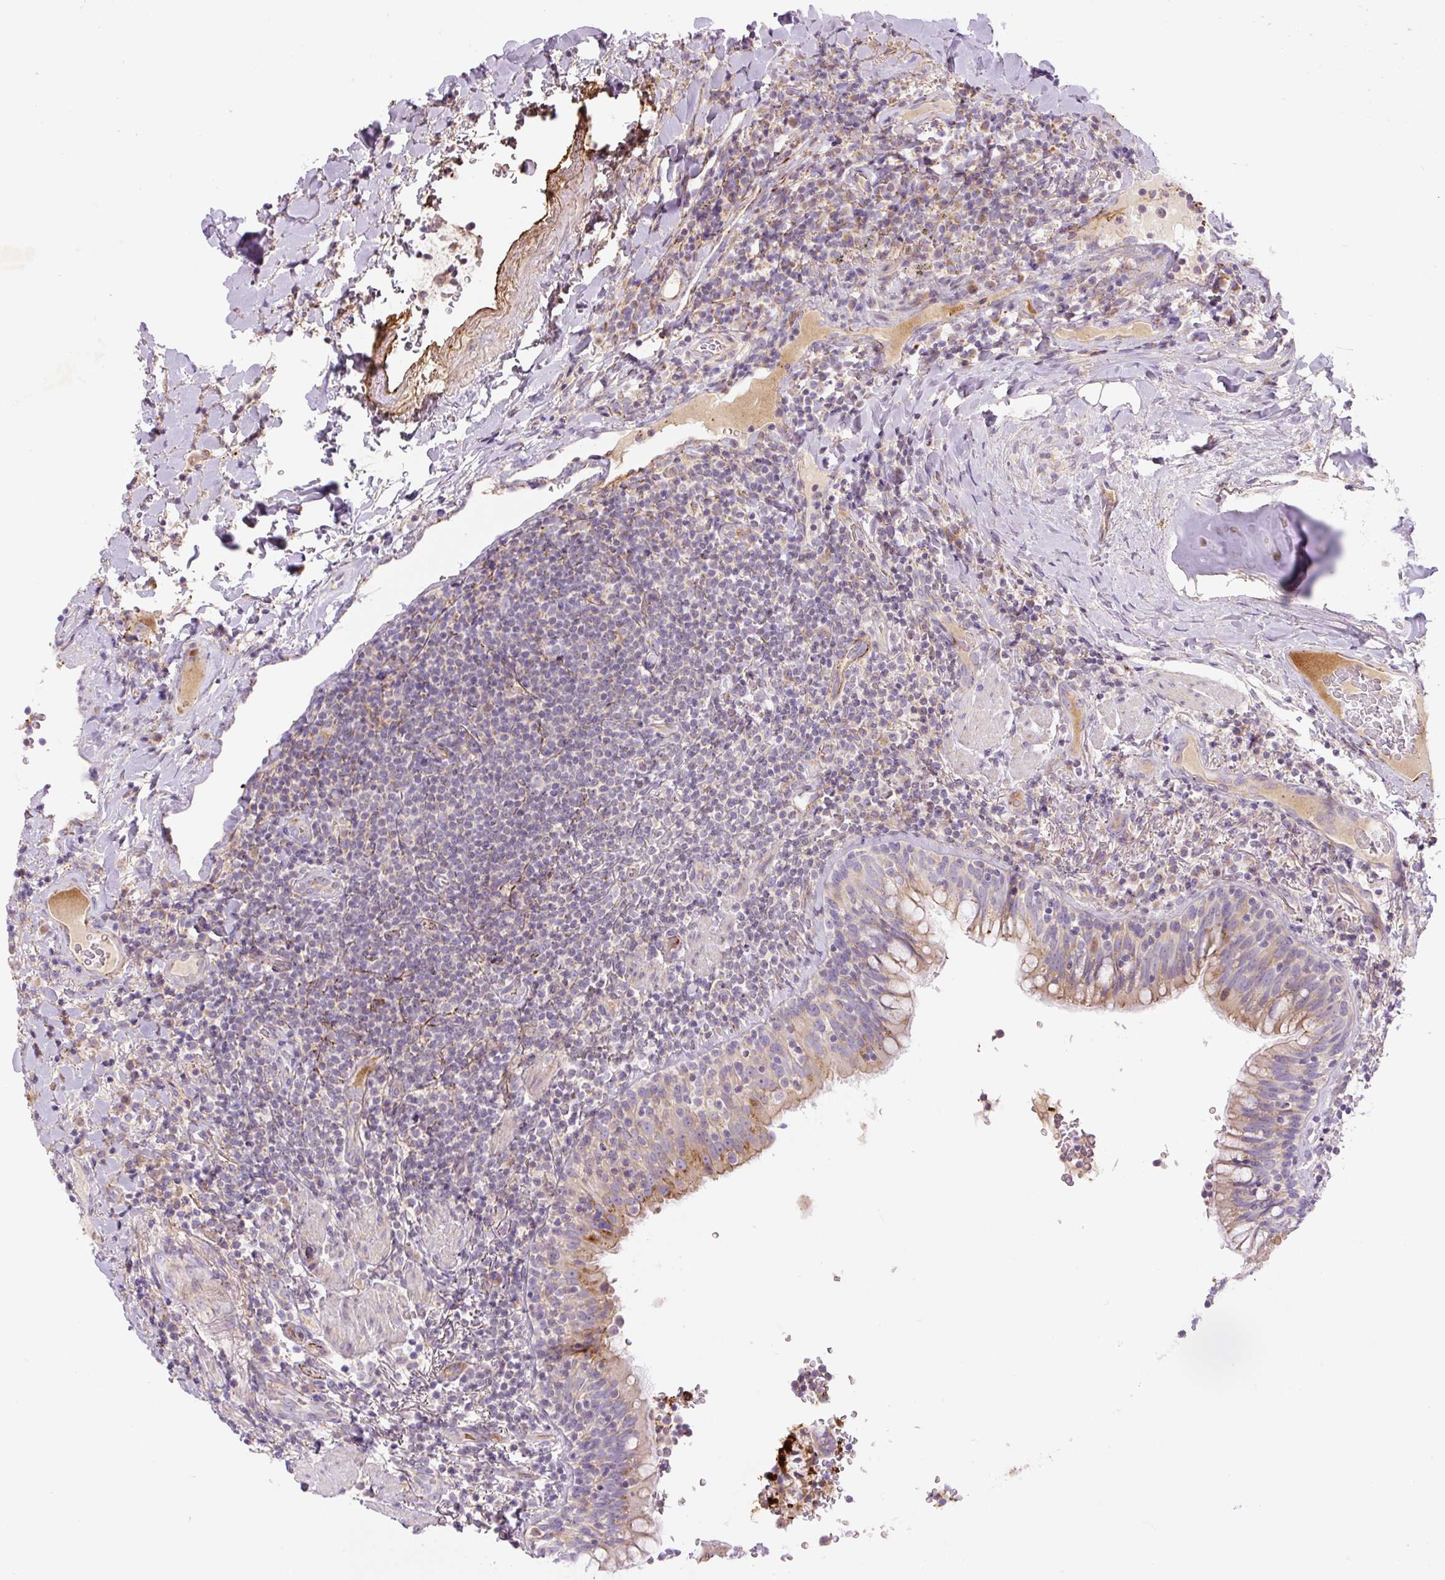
{"staining": {"intensity": "negative", "quantity": "none", "location": "none"}, "tissue": "lymphoma", "cell_type": "Tumor cells", "image_type": "cancer", "snomed": [{"axis": "morphology", "description": "Malignant lymphoma, non-Hodgkin's type, Low grade"}, {"axis": "topography", "description": "Lung"}], "caption": "This photomicrograph is of lymphoma stained with immunohistochemistry (IHC) to label a protein in brown with the nuclei are counter-stained blue. There is no expression in tumor cells. Brightfield microscopy of immunohistochemistry stained with DAB (brown) and hematoxylin (blue), captured at high magnification.", "gene": "CCNI2", "patient": {"sex": "female", "age": 71}}